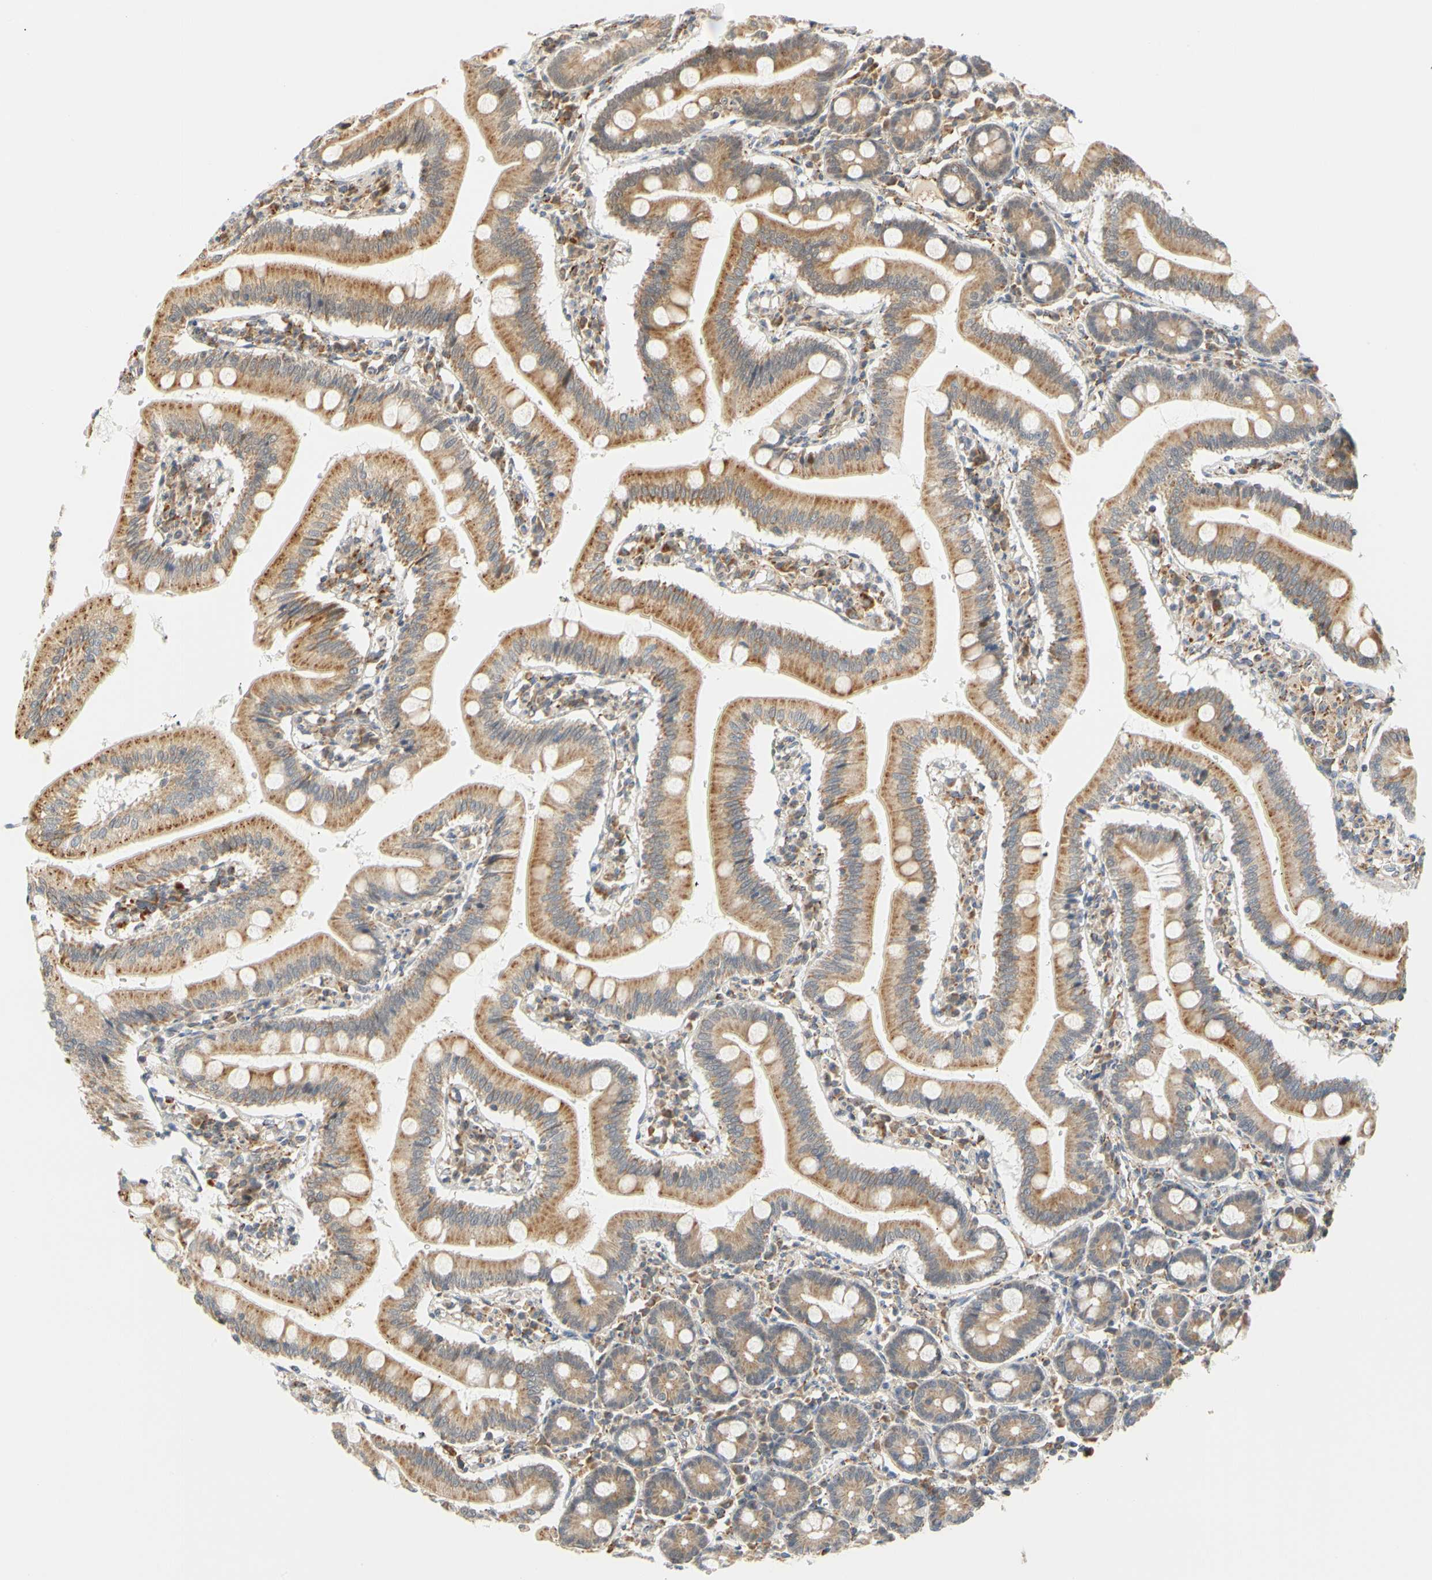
{"staining": {"intensity": "moderate", "quantity": ">75%", "location": "cytoplasmic/membranous"}, "tissue": "small intestine", "cell_type": "Glandular cells", "image_type": "normal", "snomed": [{"axis": "morphology", "description": "Normal tissue, NOS"}, {"axis": "topography", "description": "Small intestine"}], "caption": "DAB immunohistochemical staining of unremarkable human small intestine displays moderate cytoplasmic/membranous protein staining in approximately >75% of glandular cells.", "gene": "SFXN3", "patient": {"sex": "male", "age": 71}}